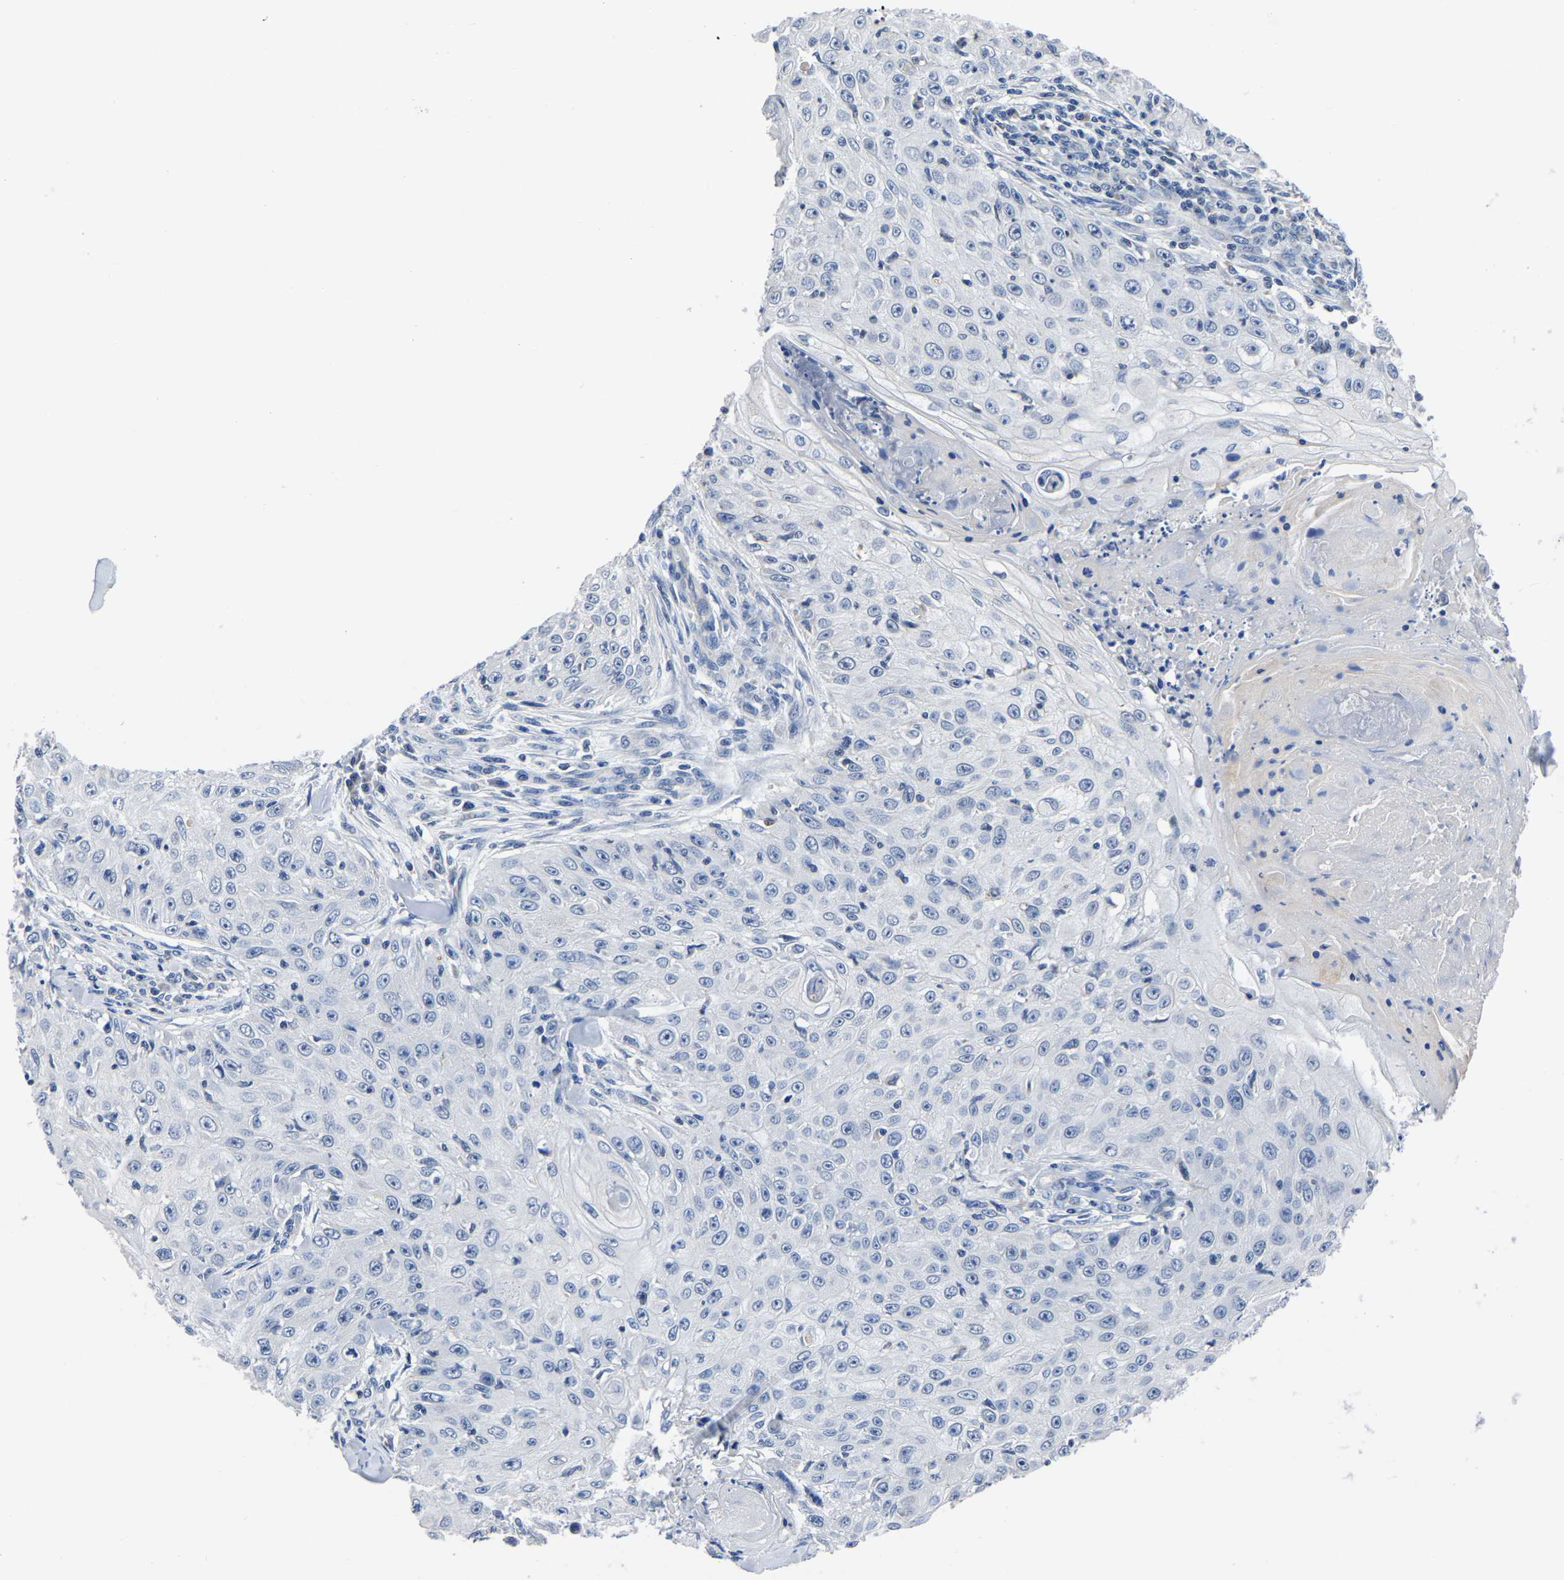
{"staining": {"intensity": "negative", "quantity": "none", "location": "none"}, "tissue": "skin cancer", "cell_type": "Tumor cells", "image_type": "cancer", "snomed": [{"axis": "morphology", "description": "Squamous cell carcinoma, NOS"}, {"axis": "topography", "description": "Skin"}], "caption": "An immunohistochemistry (IHC) photomicrograph of skin cancer (squamous cell carcinoma) is shown. There is no staining in tumor cells of skin cancer (squamous cell carcinoma). (DAB (3,3'-diaminobenzidine) IHC, high magnification).", "gene": "FGD5", "patient": {"sex": "male", "age": 86}}